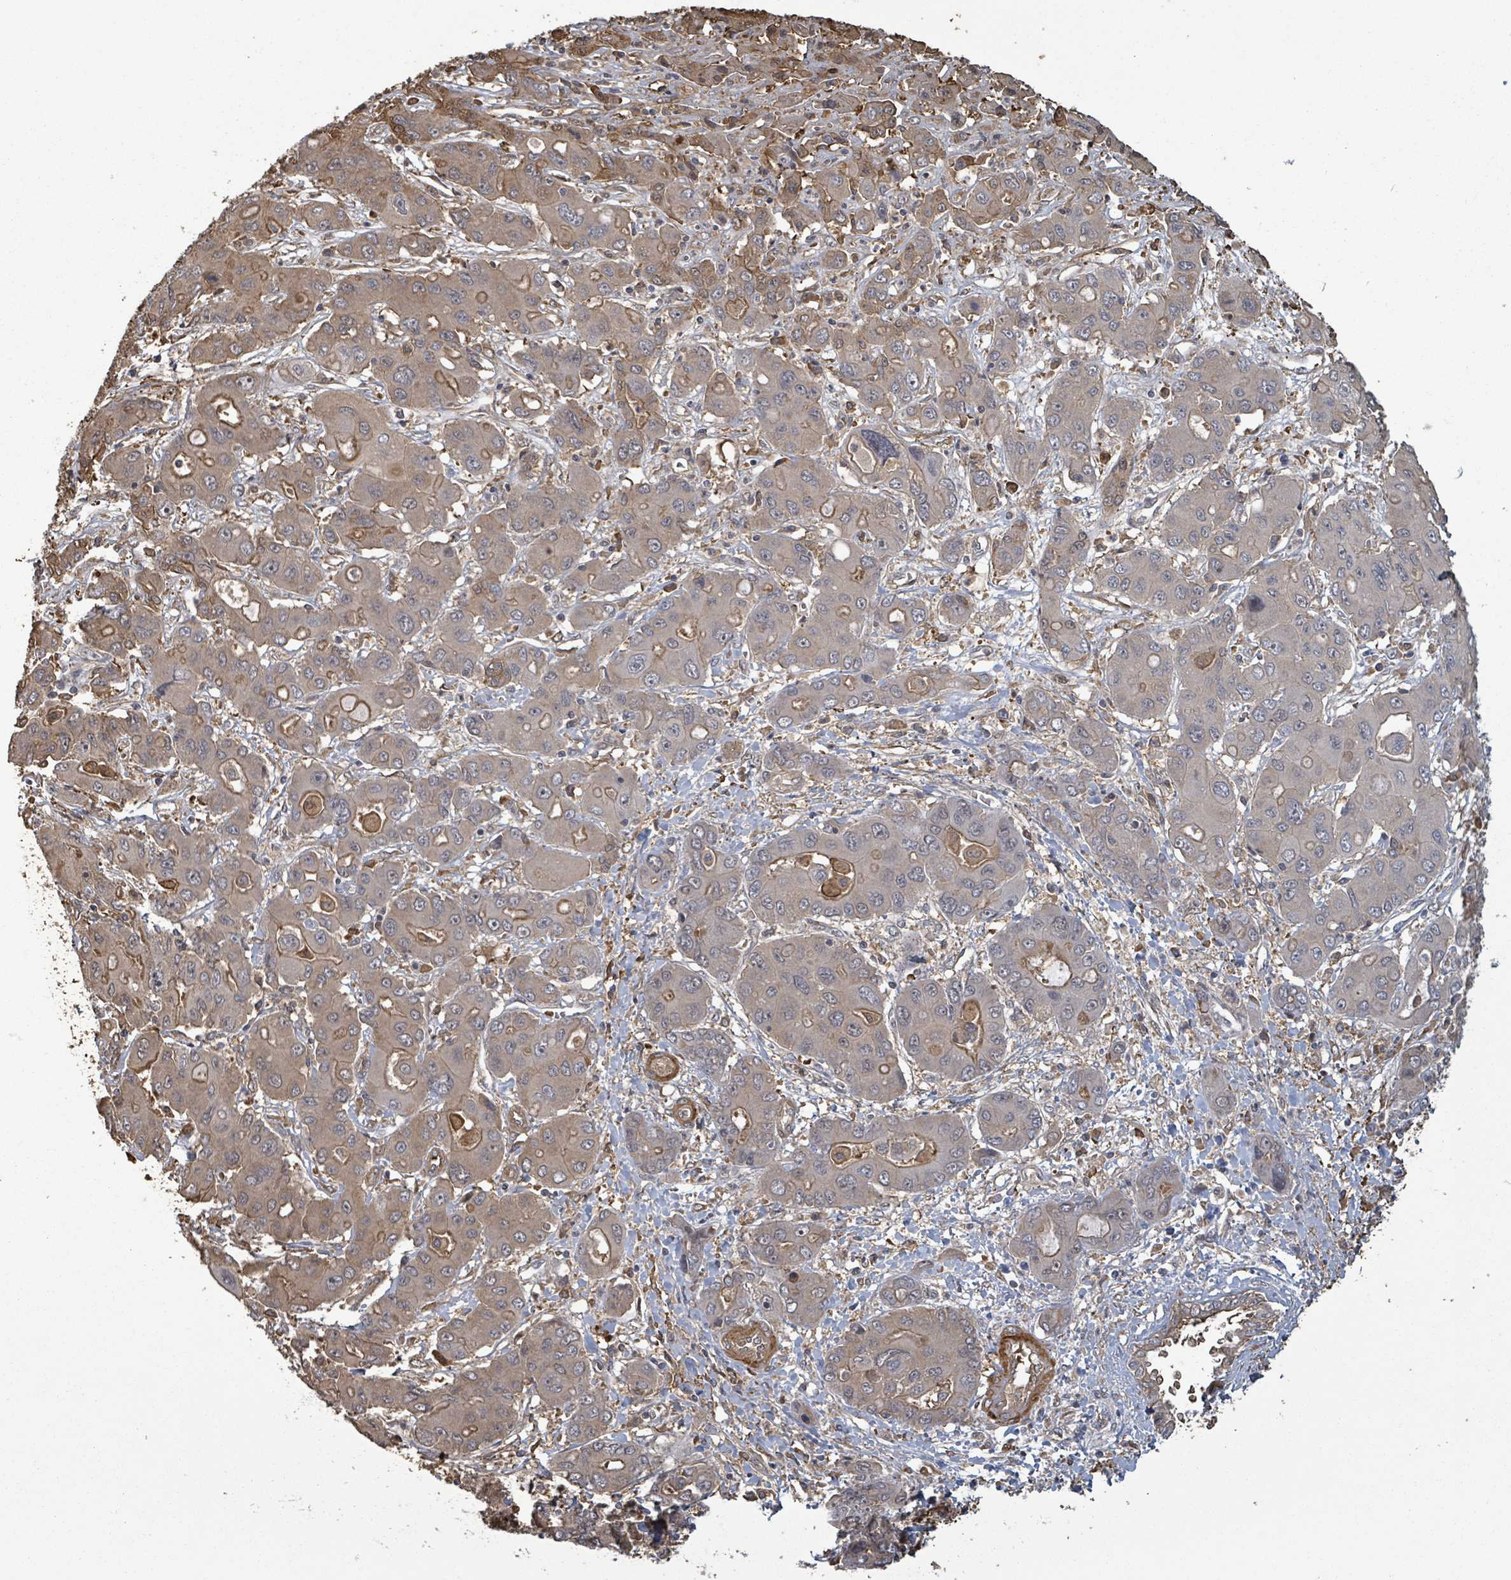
{"staining": {"intensity": "moderate", "quantity": "25%-75%", "location": "cytoplasmic/membranous"}, "tissue": "liver cancer", "cell_type": "Tumor cells", "image_type": "cancer", "snomed": [{"axis": "morphology", "description": "Cholangiocarcinoma"}, {"axis": "topography", "description": "Liver"}], "caption": "Cholangiocarcinoma (liver) stained for a protein (brown) shows moderate cytoplasmic/membranous positive positivity in about 25%-75% of tumor cells.", "gene": "MAP3K6", "patient": {"sex": "male", "age": 67}}